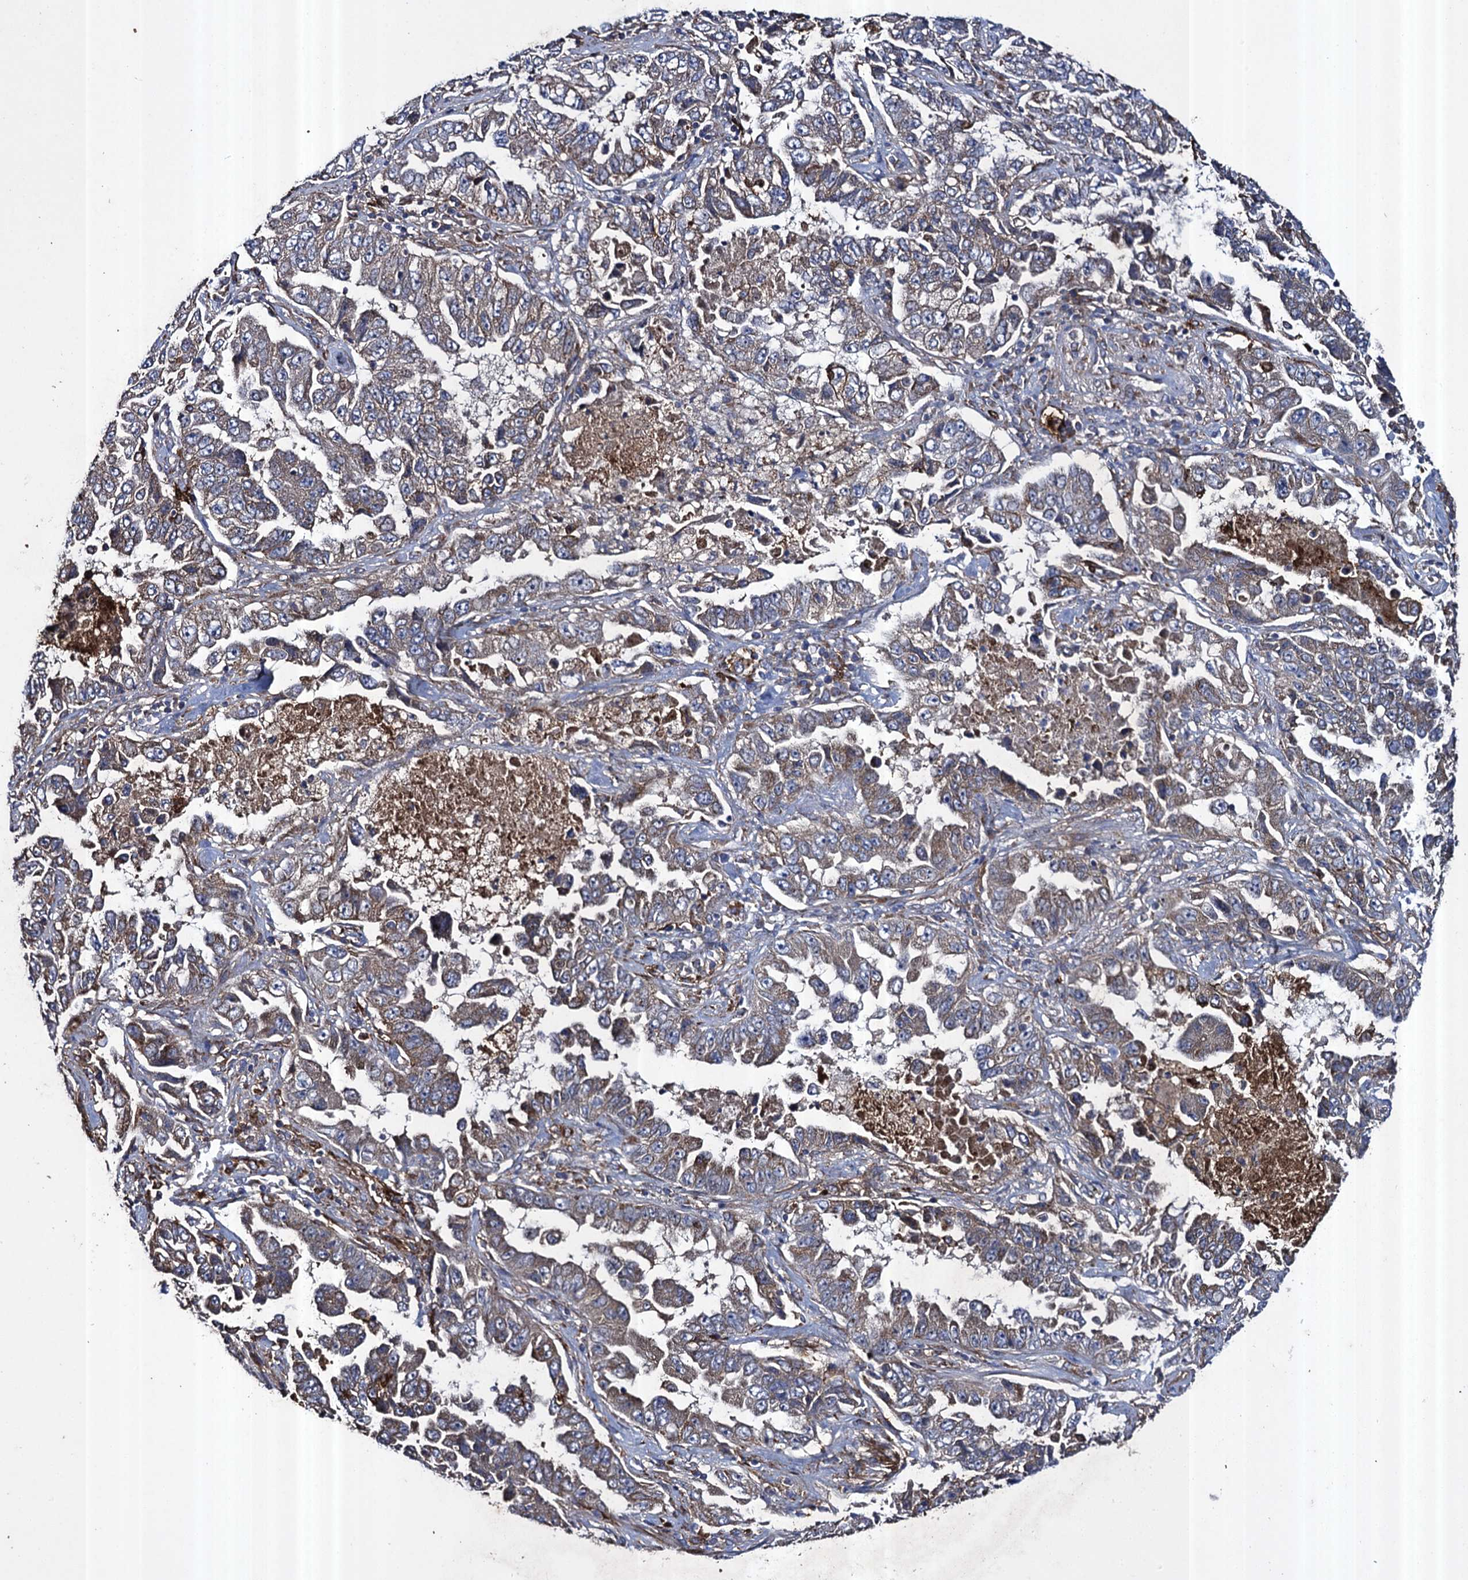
{"staining": {"intensity": "weak", "quantity": "25%-75%", "location": "cytoplasmic/membranous"}, "tissue": "lung cancer", "cell_type": "Tumor cells", "image_type": "cancer", "snomed": [{"axis": "morphology", "description": "Adenocarcinoma, NOS"}, {"axis": "topography", "description": "Lung"}], "caption": "The photomicrograph demonstrates staining of adenocarcinoma (lung), revealing weak cytoplasmic/membranous protein staining (brown color) within tumor cells.", "gene": "TXNDC11", "patient": {"sex": "female", "age": 51}}